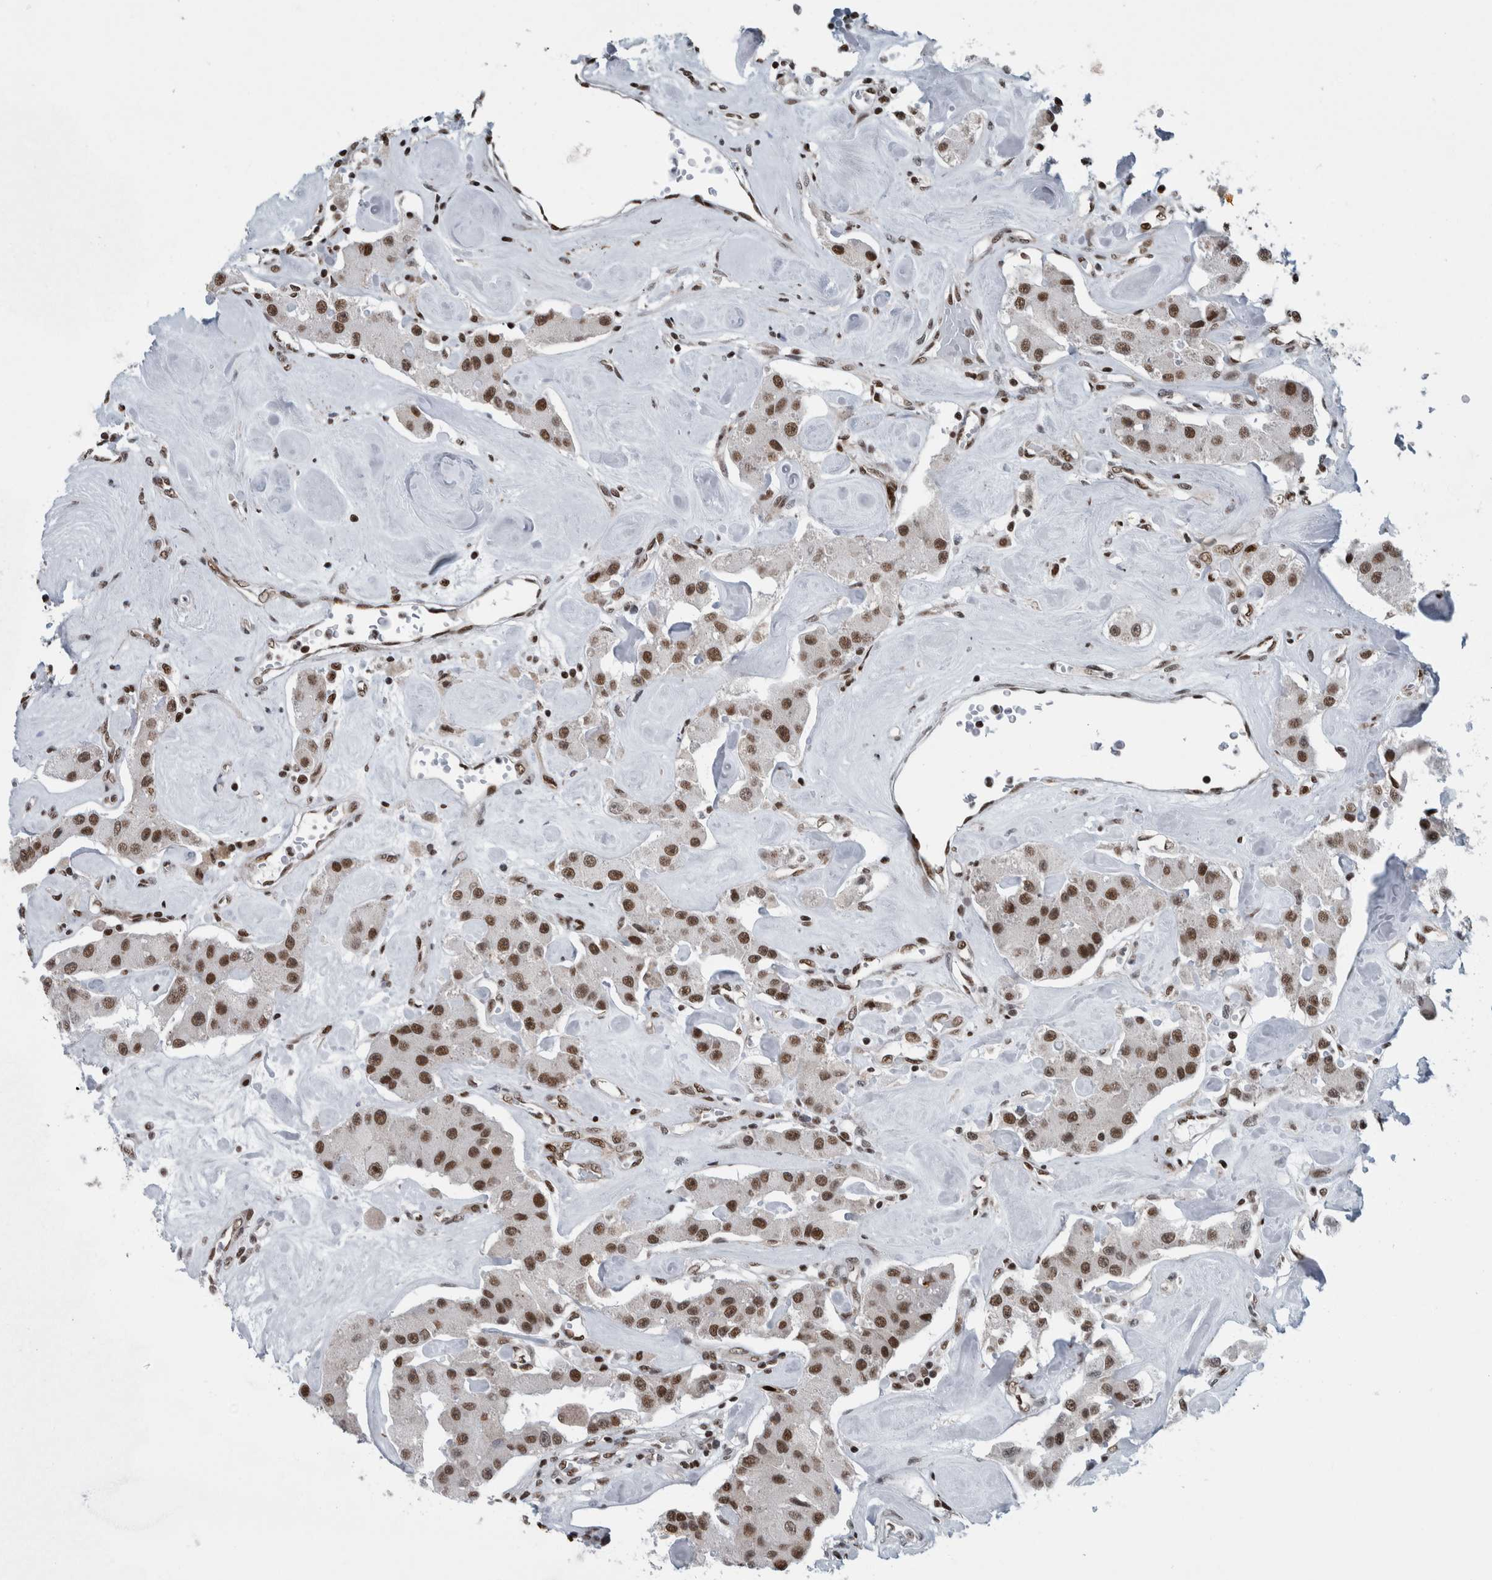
{"staining": {"intensity": "moderate", "quantity": ">75%", "location": "nuclear"}, "tissue": "carcinoid", "cell_type": "Tumor cells", "image_type": "cancer", "snomed": [{"axis": "morphology", "description": "Carcinoid, malignant, NOS"}, {"axis": "topography", "description": "Pancreas"}], "caption": "Immunohistochemical staining of human carcinoid (malignant) exhibits moderate nuclear protein staining in about >75% of tumor cells. The protein of interest is stained brown, and the nuclei are stained in blue (DAB IHC with brightfield microscopy, high magnification).", "gene": "DNMT3A", "patient": {"sex": "male", "age": 41}}